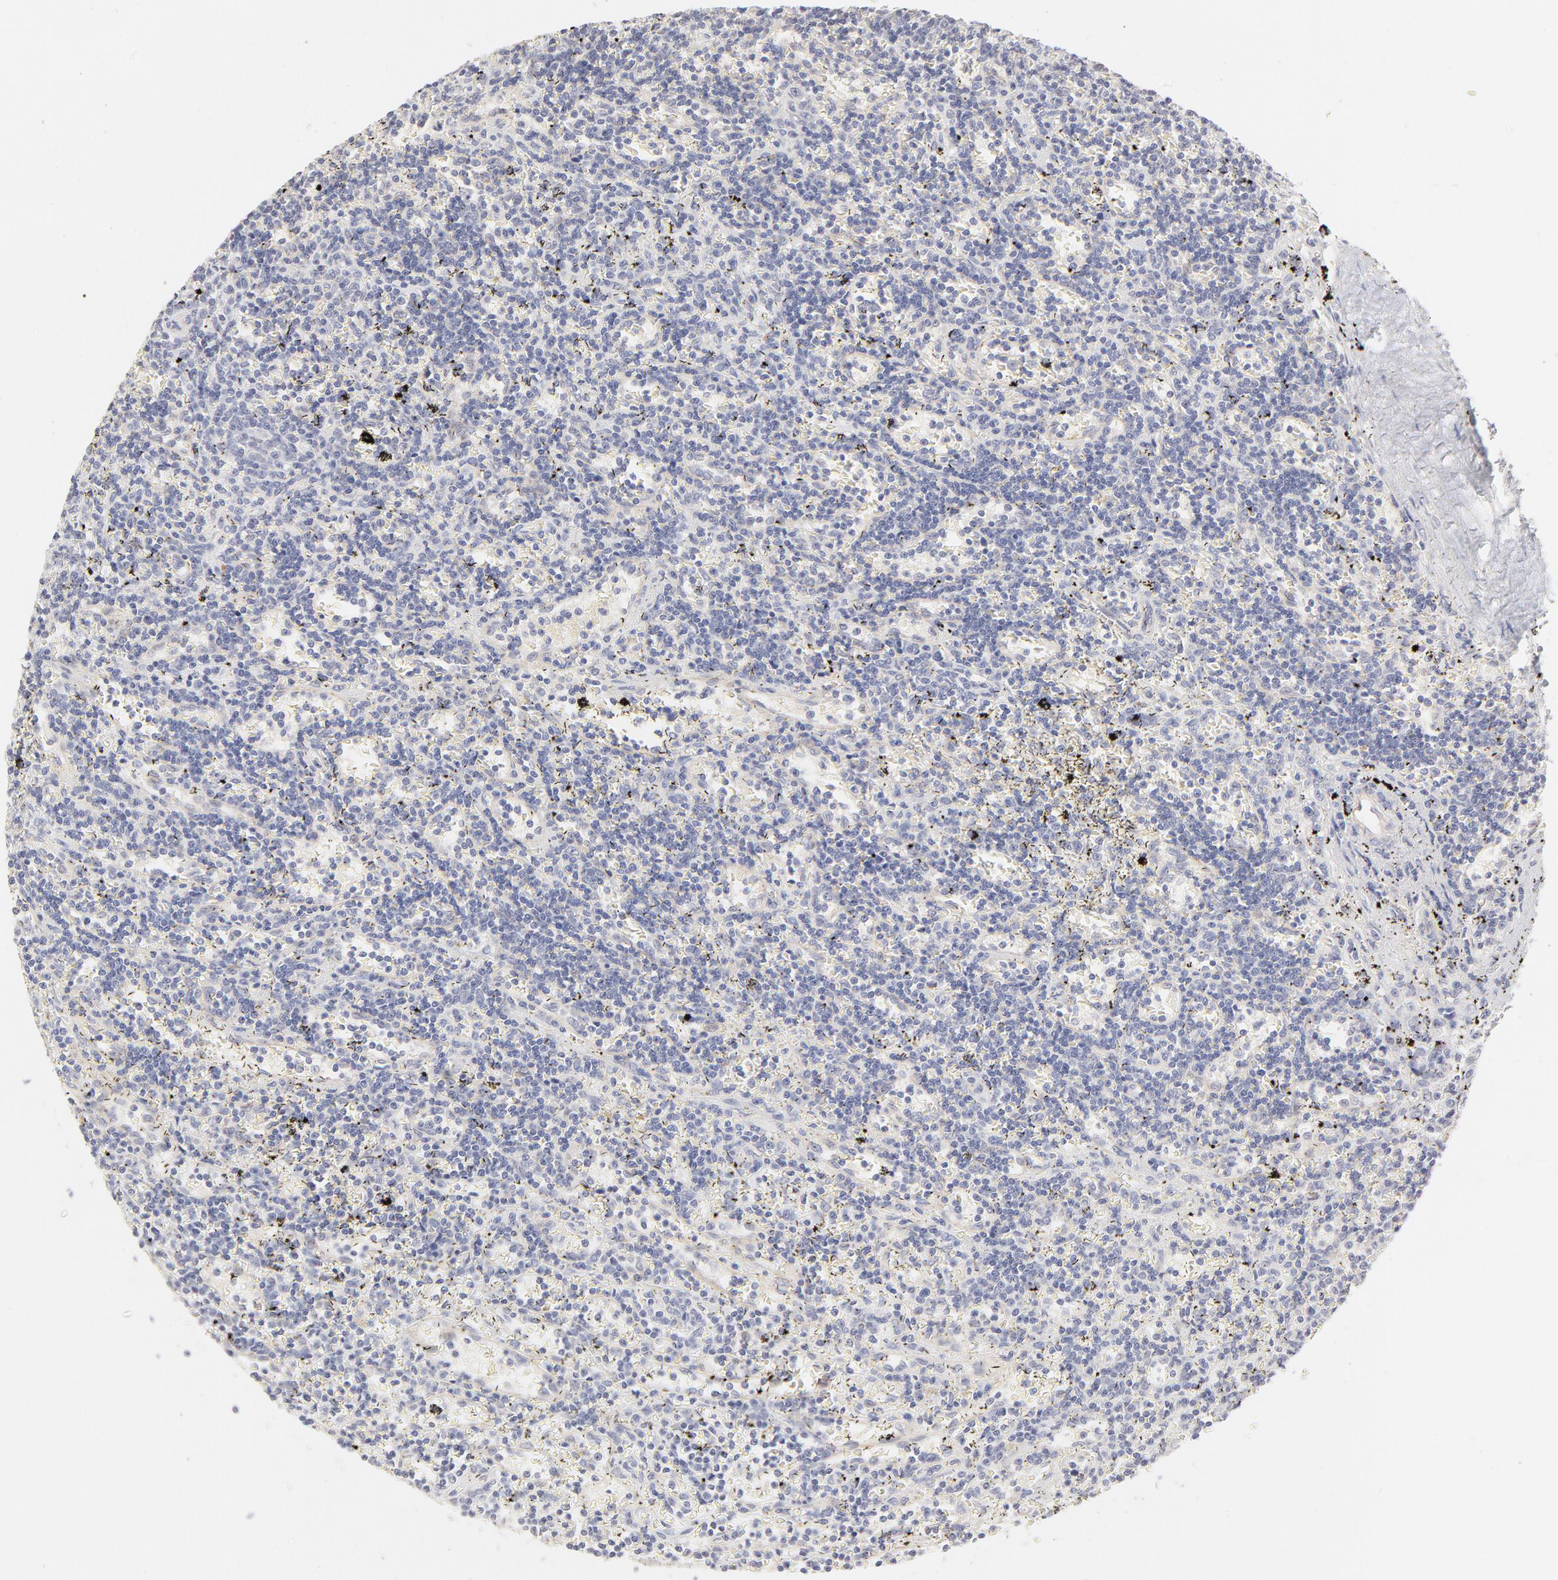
{"staining": {"intensity": "negative", "quantity": "none", "location": "none"}, "tissue": "lymphoma", "cell_type": "Tumor cells", "image_type": "cancer", "snomed": [{"axis": "morphology", "description": "Malignant lymphoma, non-Hodgkin's type, Low grade"}, {"axis": "topography", "description": "Spleen"}], "caption": "Immunohistochemistry (IHC) of lymphoma exhibits no staining in tumor cells.", "gene": "ELF3", "patient": {"sex": "male", "age": 60}}